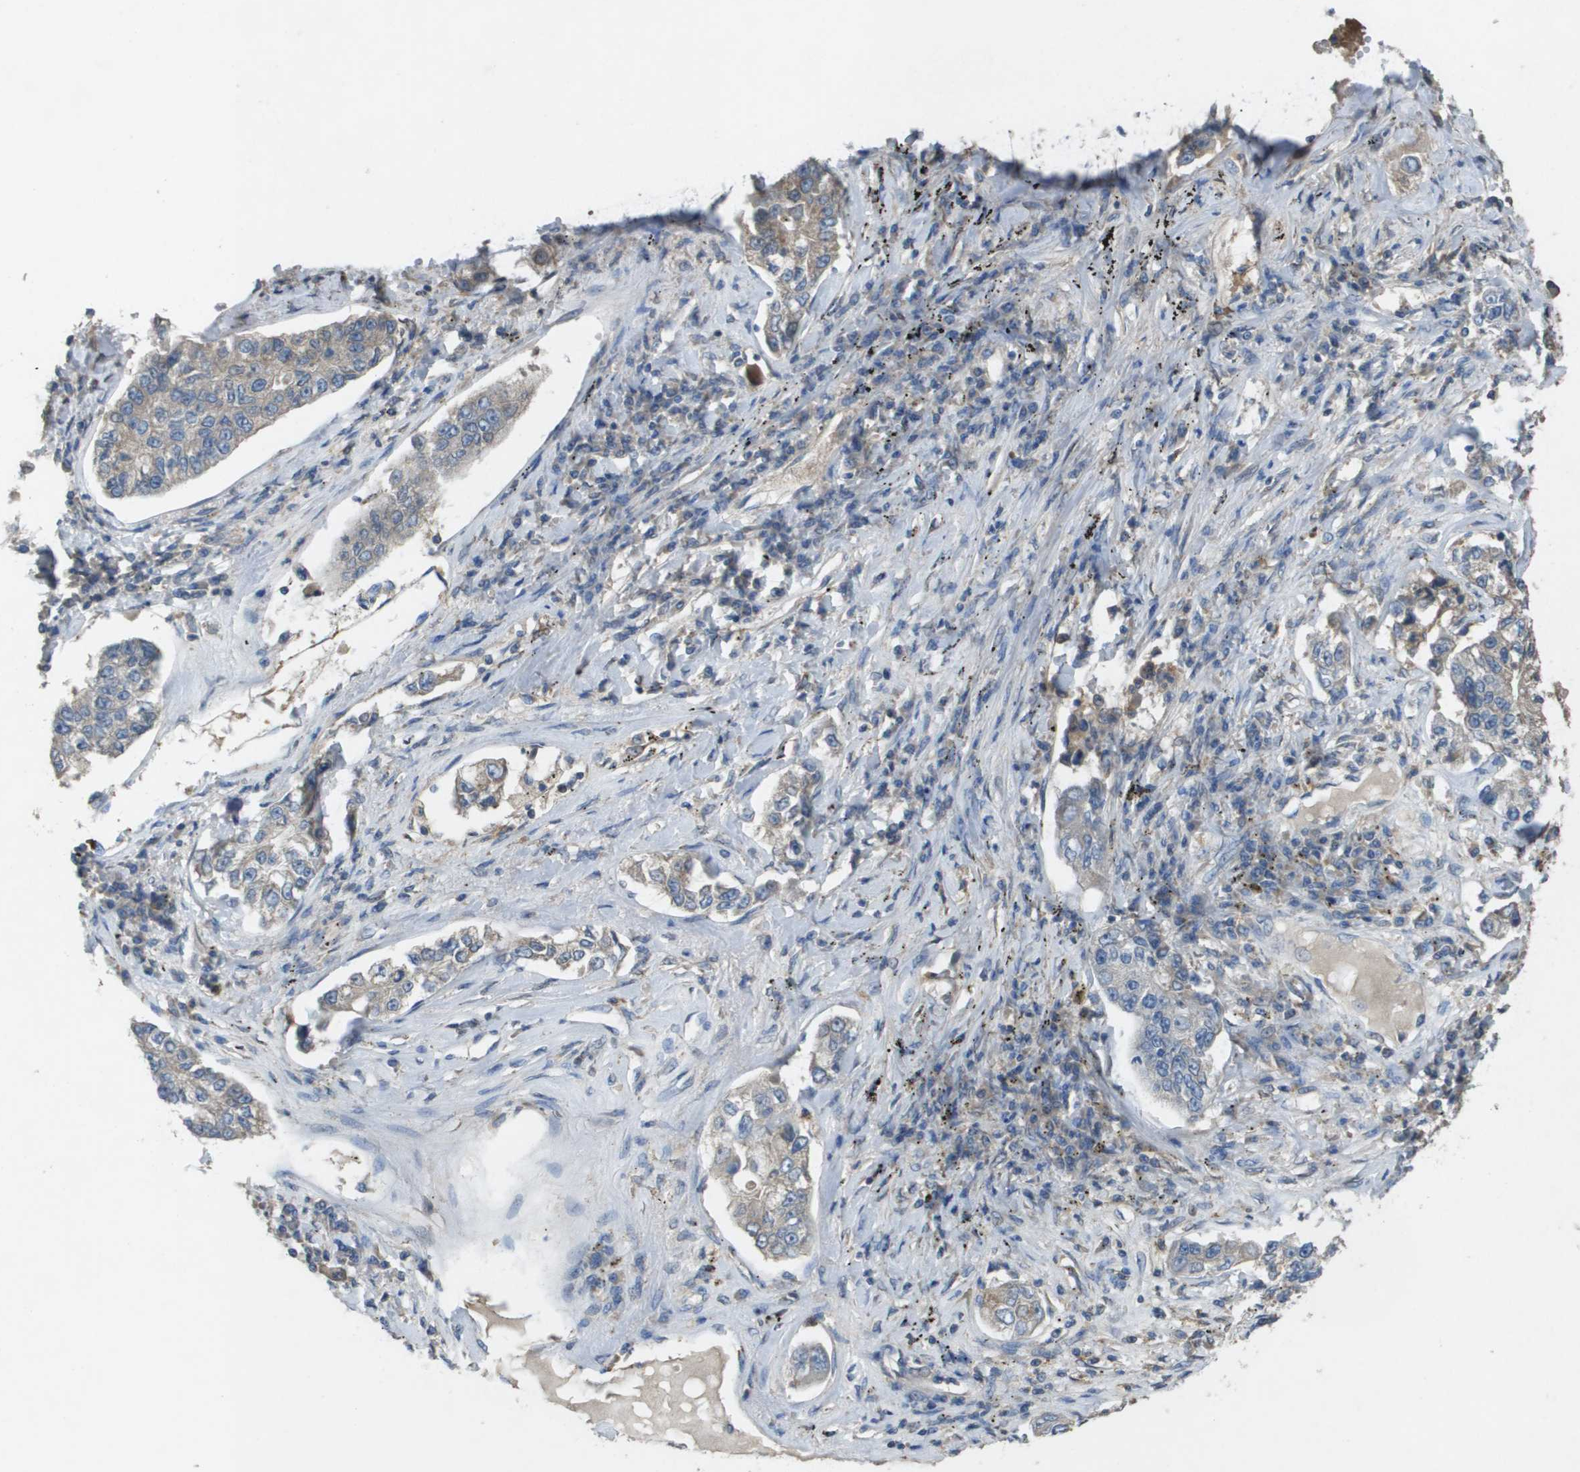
{"staining": {"intensity": "weak", "quantity": "25%-75%", "location": "cytoplasmic/membranous"}, "tissue": "lung cancer", "cell_type": "Tumor cells", "image_type": "cancer", "snomed": [{"axis": "morphology", "description": "Adenocarcinoma, NOS"}, {"axis": "topography", "description": "Lung"}], "caption": "Lung cancer (adenocarcinoma) stained with a brown dye shows weak cytoplasmic/membranous positive staining in about 25%-75% of tumor cells.", "gene": "CLCA4", "patient": {"sex": "male", "age": 49}}